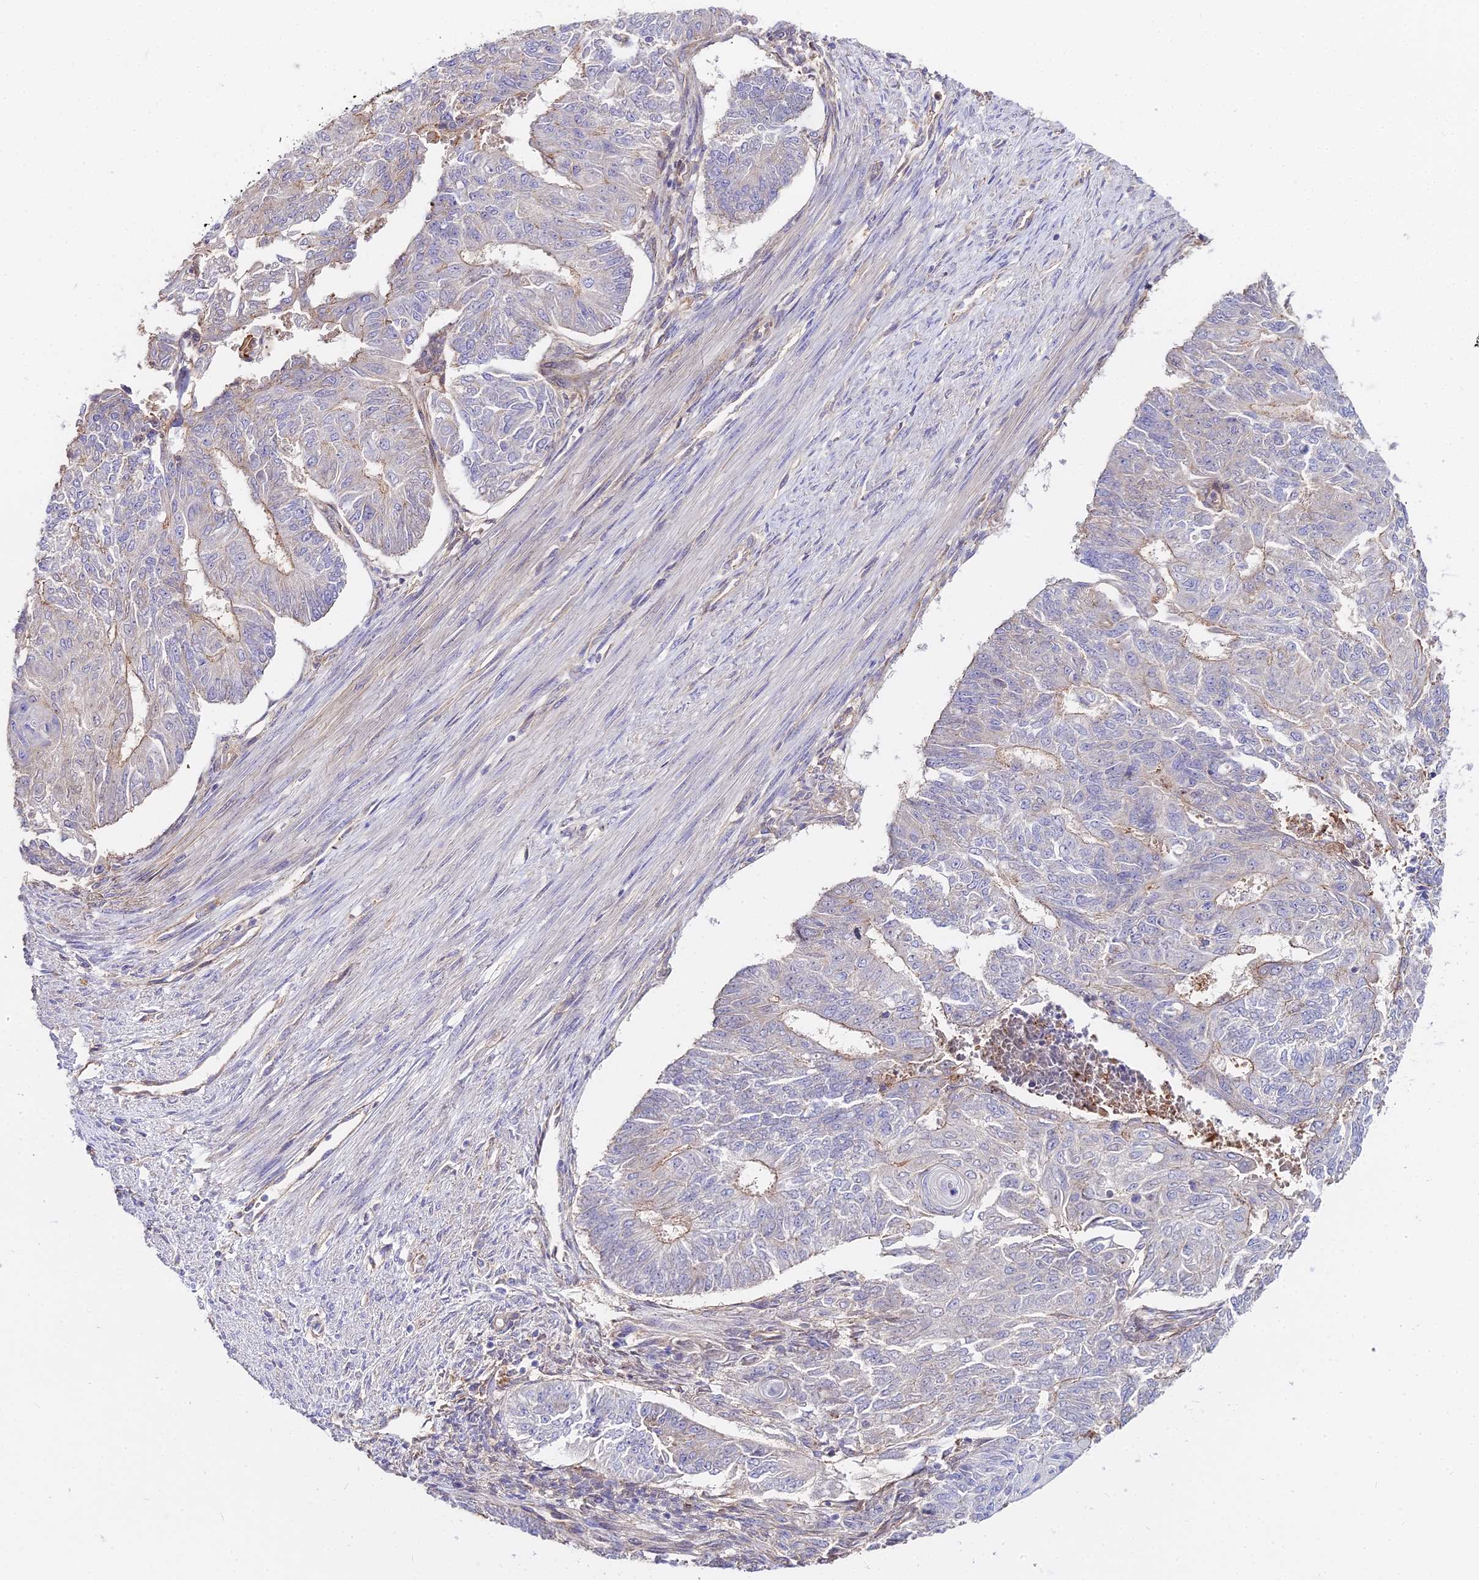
{"staining": {"intensity": "weak", "quantity": "<25%", "location": "cytoplasmic/membranous"}, "tissue": "endometrial cancer", "cell_type": "Tumor cells", "image_type": "cancer", "snomed": [{"axis": "morphology", "description": "Adenocarcinoma, NOS"}, {"axis": "topography", "description": "Endometrium"}], "caption": "High power microscopy histopathology image of an immunohistochemistry (IHC) image of endometrial adenocarcinoma, revealing no significant staining in tumor cells.", "gene": "GLYAT", "patient": {"sex": "female", "age": 32}}